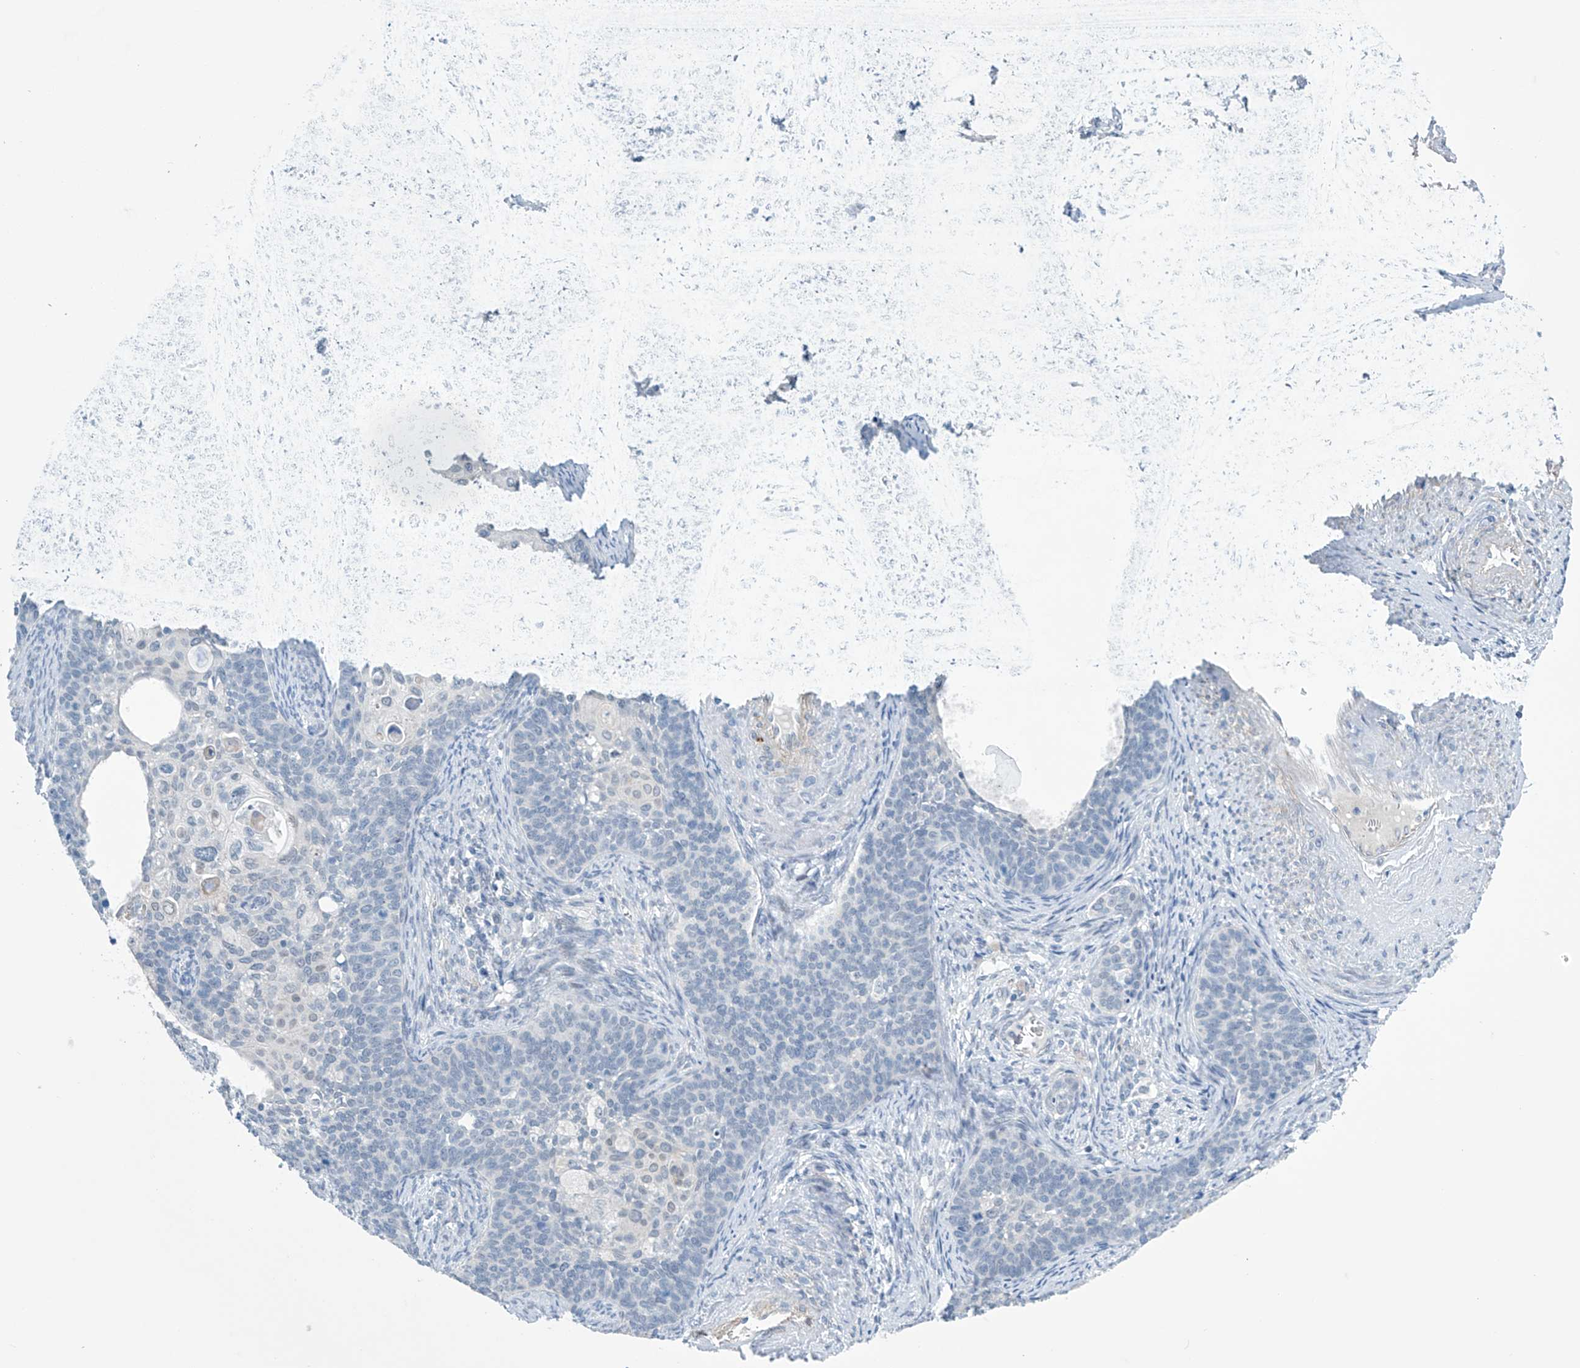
{"staining": {"intensity": "negative", "quantity": "none", "location": "none"}, "tissue": "cervical cancer", "cell_type": "Tumor cells", "image_type": "cancer", "snomed": [{"axis": "morphology", "description": "Squamous cell carcinoma, NOS"}, {"axis": "topography", "description": "Cervix"}], "caption": "Image shows no significant protein positivity in tumor cells of cervical squamous cell carcinoma.", "gene": "SLC35A5", "patient": {"sex": "female", "age": 33}}